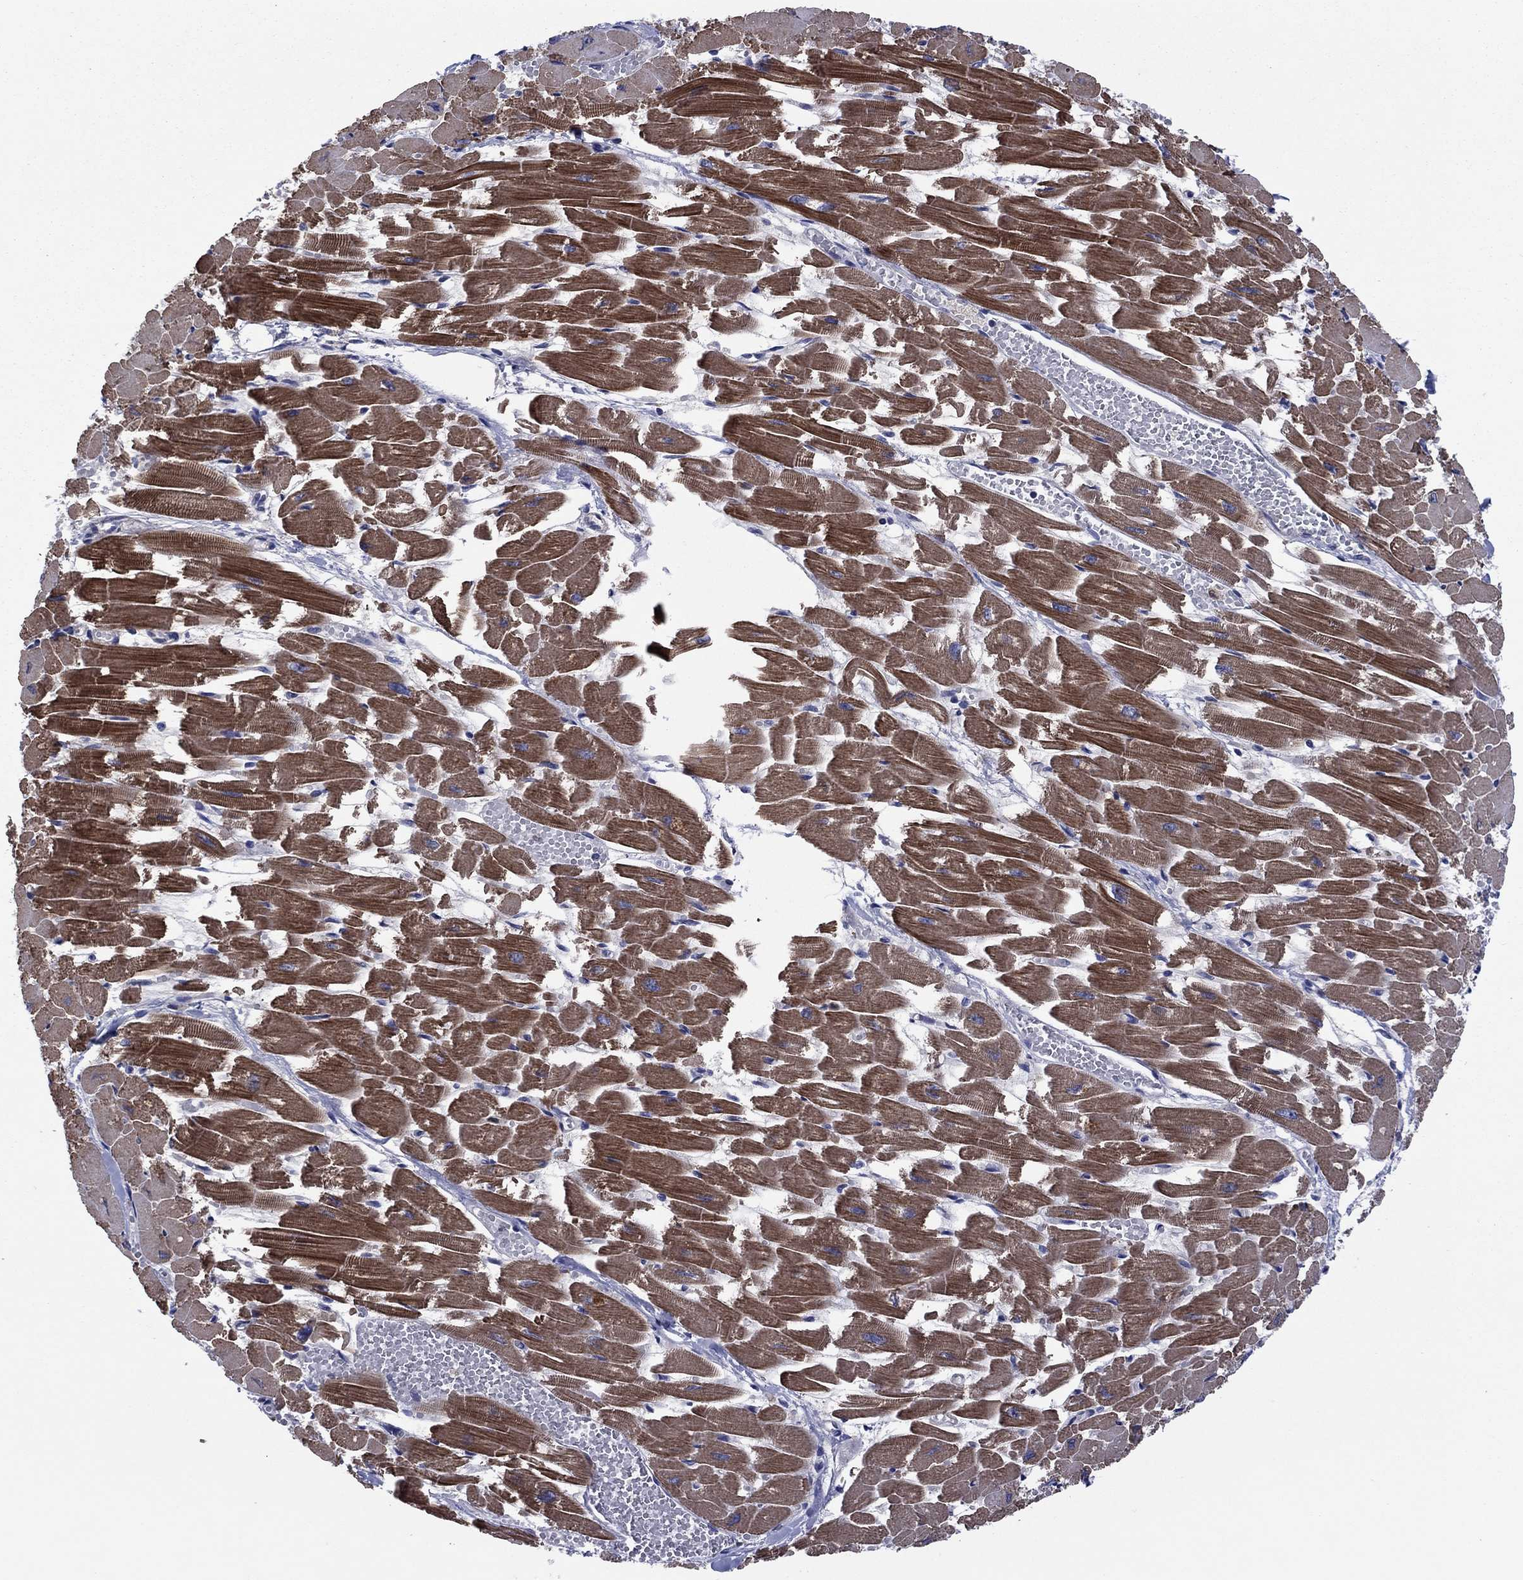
{"staining": {"intensity": "moderate", "quantity": "25%-75%", "location": "cytoplasmic/membranous"}, "tissue": "heart muscle", "cell_type": "Cardiomyocytes", "image_type": "normal", "snomed": [{"axis": "morphology", "description": "Normal tissue, NOS"}, {"axis": "topography", "description": "Heart"}], "caption": "Immunohistochemistry staining of normal heart muscle, which reveals medium levels of moderate cytoplasmic/membranous expression in approximately 25%-75% of cardiomyocytes indicating moderate cytoplasmic/membranous protein expression. The staining was performed using DAB (brown) for protein detection and nuclei were counterstained in hematoxylin (blue).", "gene": "MSRB1", "patient": {"sex": "female", "age": 52}}